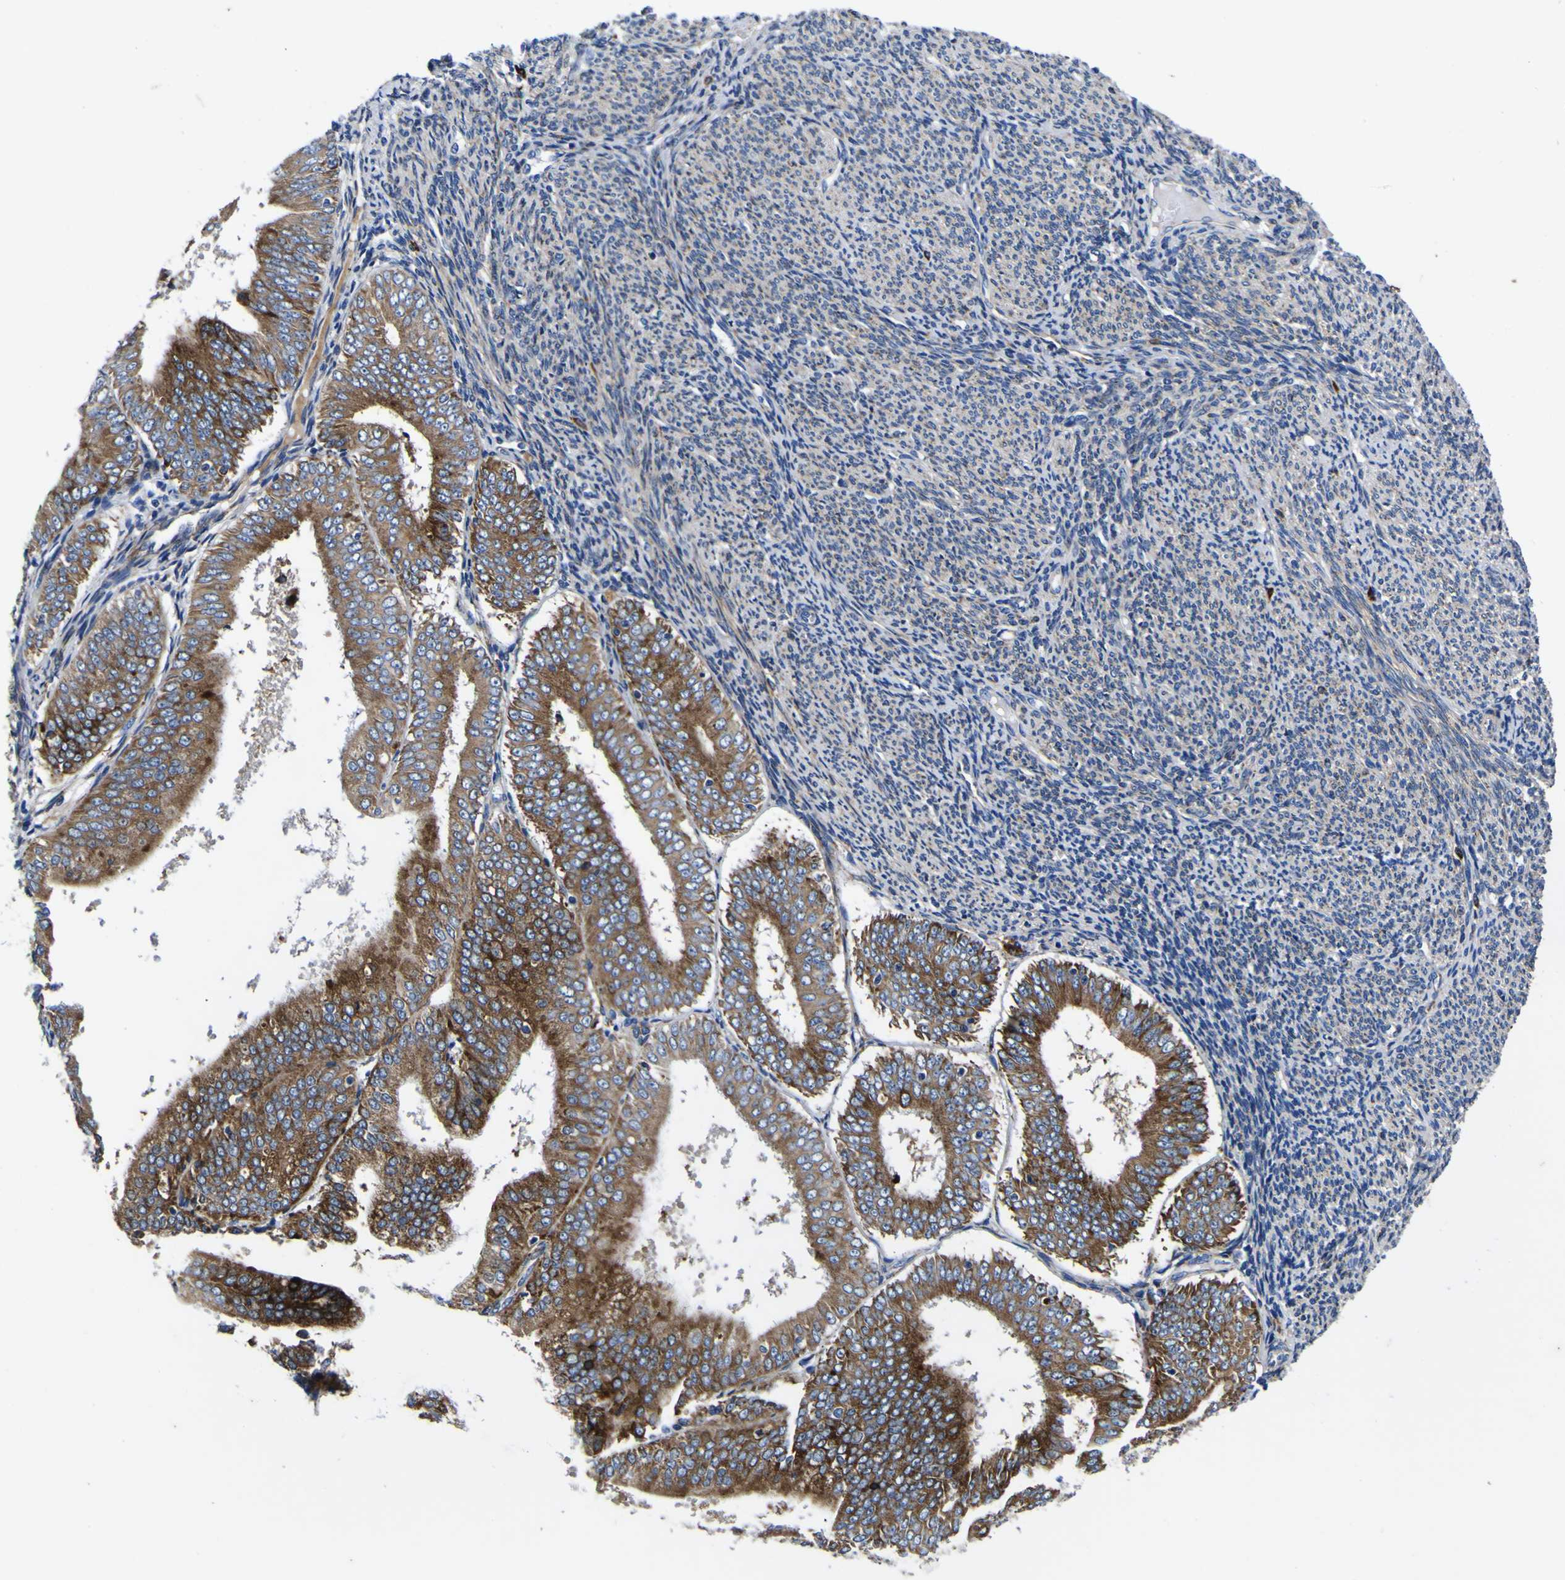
{"staining": {"intensity": "moderate", "quantity": ">75%", "location": "cytoplasmic/membranous"}, "tissue": "endometrial cancer", "cell_type": "Tumor cells", "image_type": "cancer", "snomed": [{"axis": "morphology", "description": "Adenocarcinoma, NOS"}, {"axis": "topography", "description": "Endometrium"}], "caption": "Adenocarcinoma (endometrial) stained with a brown dye demonstrates moderate cytoplasmic/membranous positive positivity in about >75% of tumor cells.", "gene": "SCD", "patient": {"sex": "female", "age": 63}}